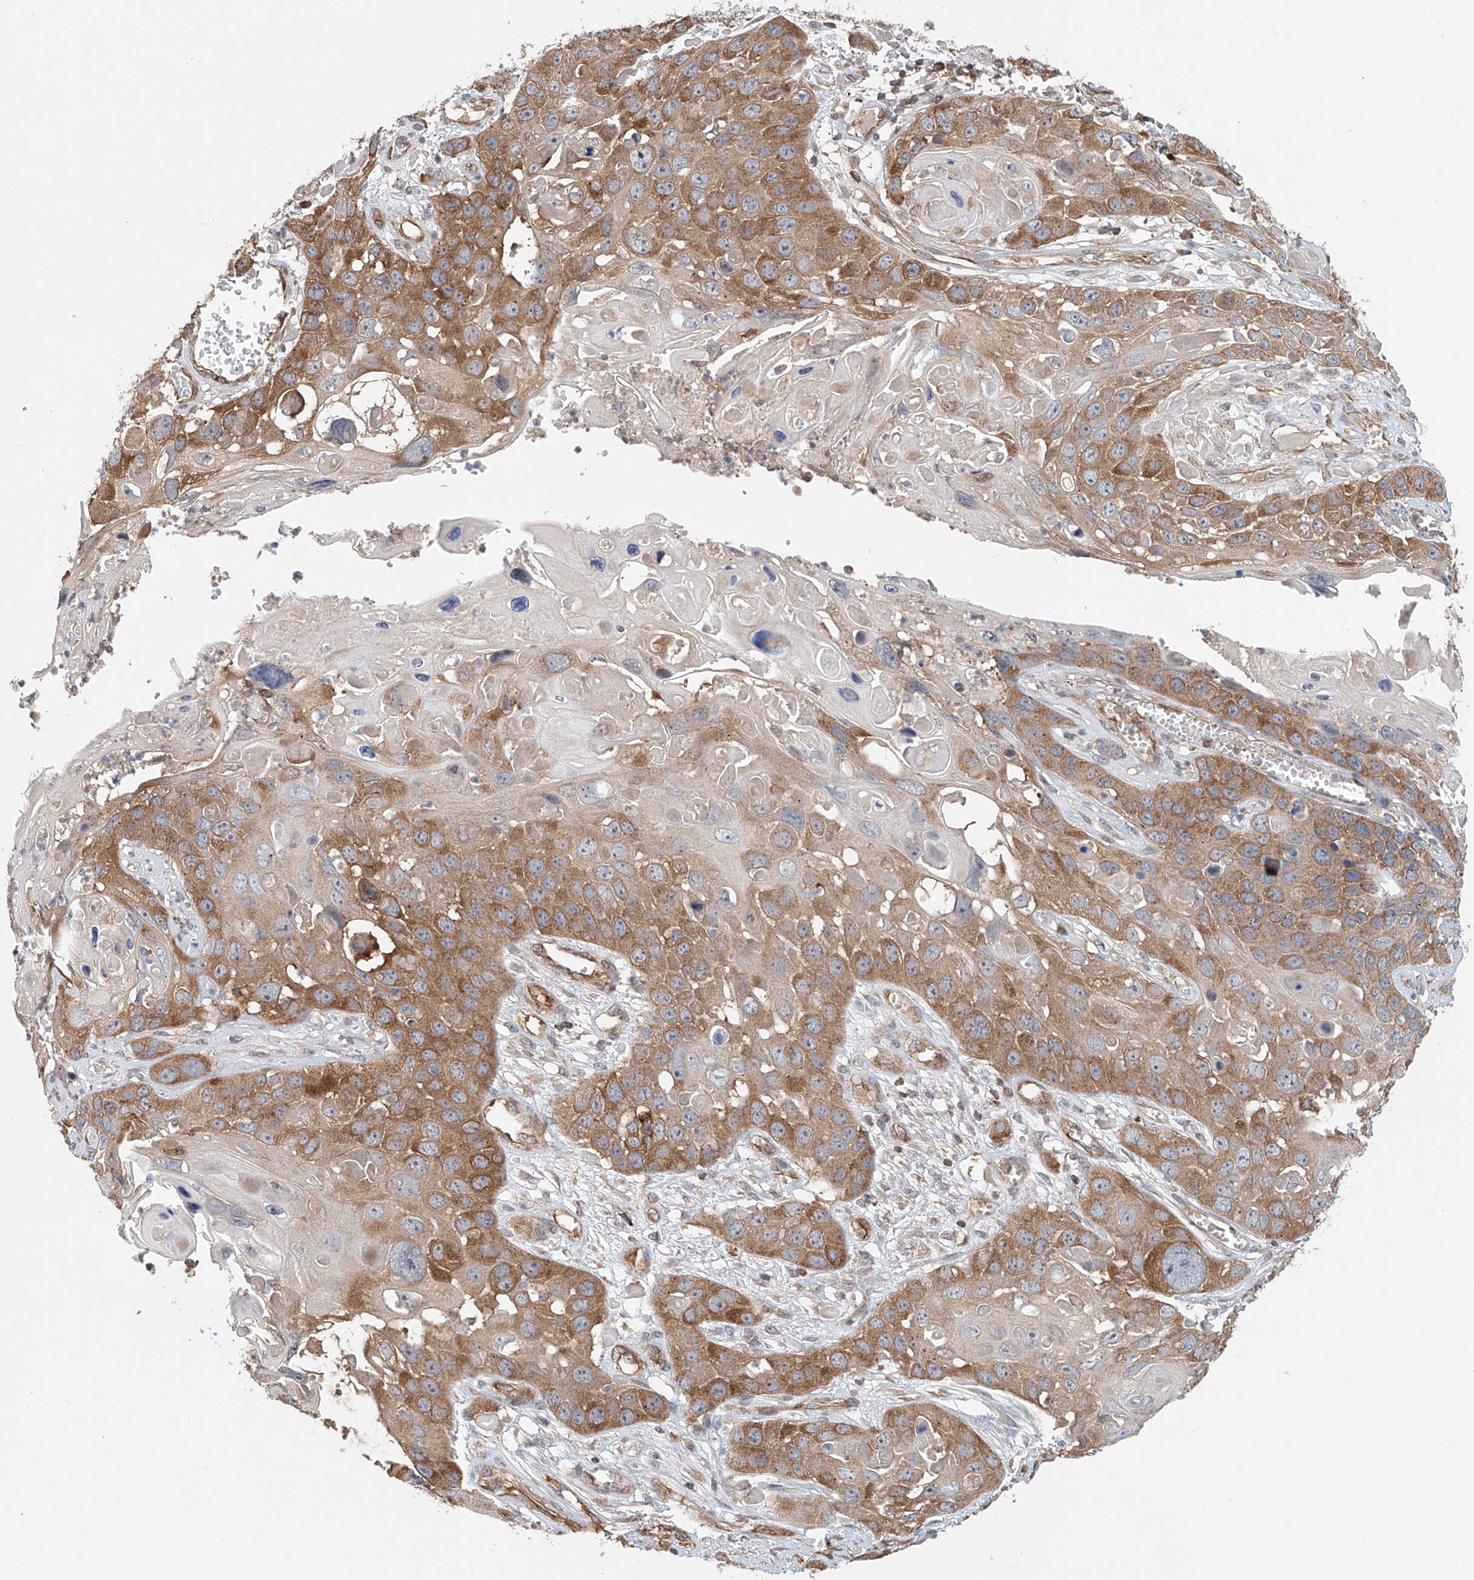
{"staining": {"intensity": "moderate", "quantity": "25%-75%", "location": "cytoplasmic/membranous"}, "tissue": "skin cancer", "cell_type": "Tumor cells", "image_type": "cancer", "snomed": [{"axis": "morphology", "description": "Squamous cell carcinoma, NOS"}, {"axis": "topography", "description": "Skin"}], "caption": "Brown immunohistochemical staining in skin cancer (squamous cell carcinoma) exhibits moderate cytoplasmic/membranous positivity in approximately 25%-75% of tumor cells. The protein of interest is shown in brown color, while the nuclei are stained blue.", "gene": "FRYL", "patient": {"sex": "male", "age": 55}}